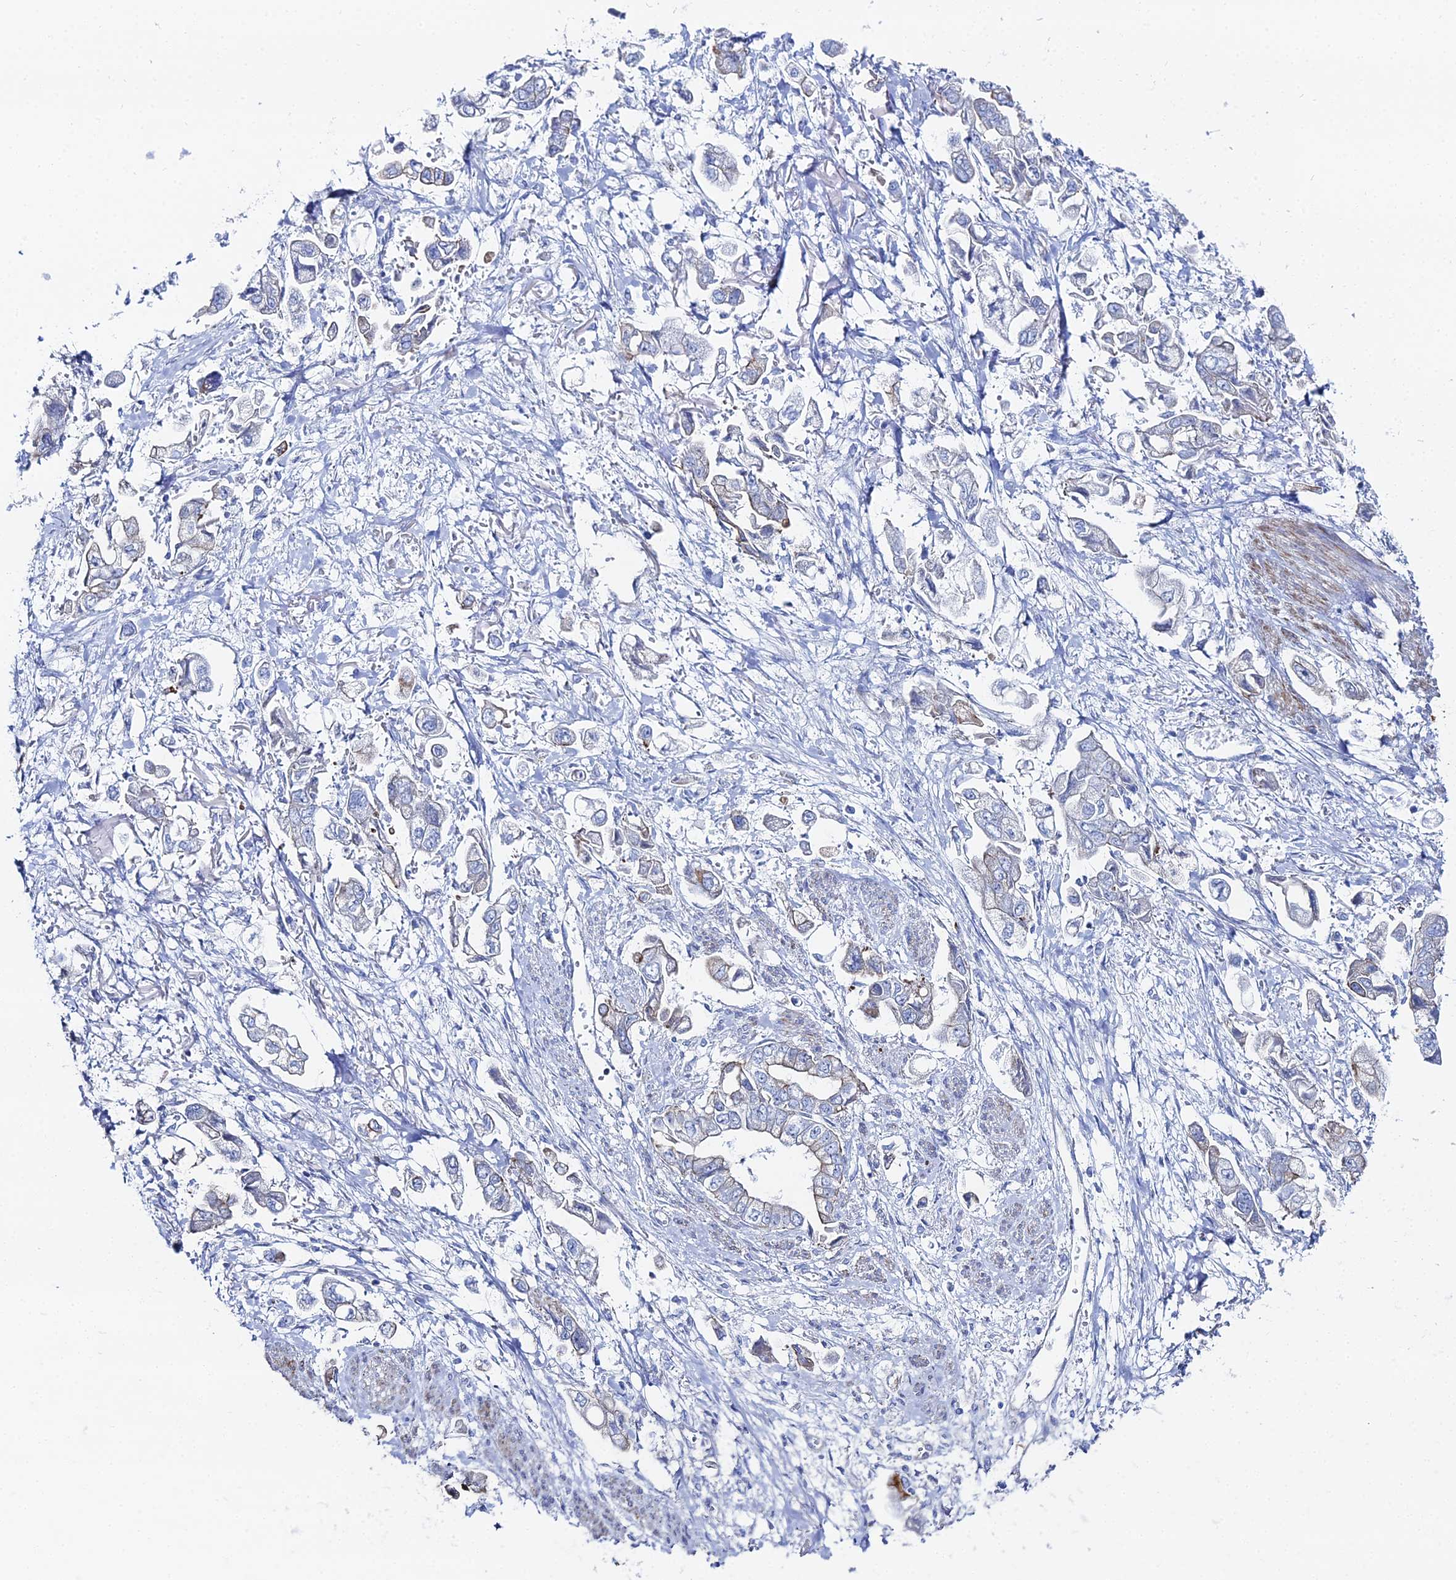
{"staining": {"intensity": "negative", "quantity": "none", "location": "none"}, "tissue": "stomach cancer", "cell_type": "Tumor cells", "image_type": "cancer", "snomed": [{"axis": "morphology", "description": "Adenocarcinoma, NOS"}, {"axis": "topography", "description": "Stomach"}], "caption": "Immunohistochemistry of human stomach cancer (adenocarcinoma) shows no positivity in tumor cells. Brightfield microscopy of IHC stained with DAB (3,3'-diaminobenzidine) (brown) and hematoxylin (blue), captured at high magnification.", "gene": "DHX34", "patient": {"sex": "male", "age": 62}}